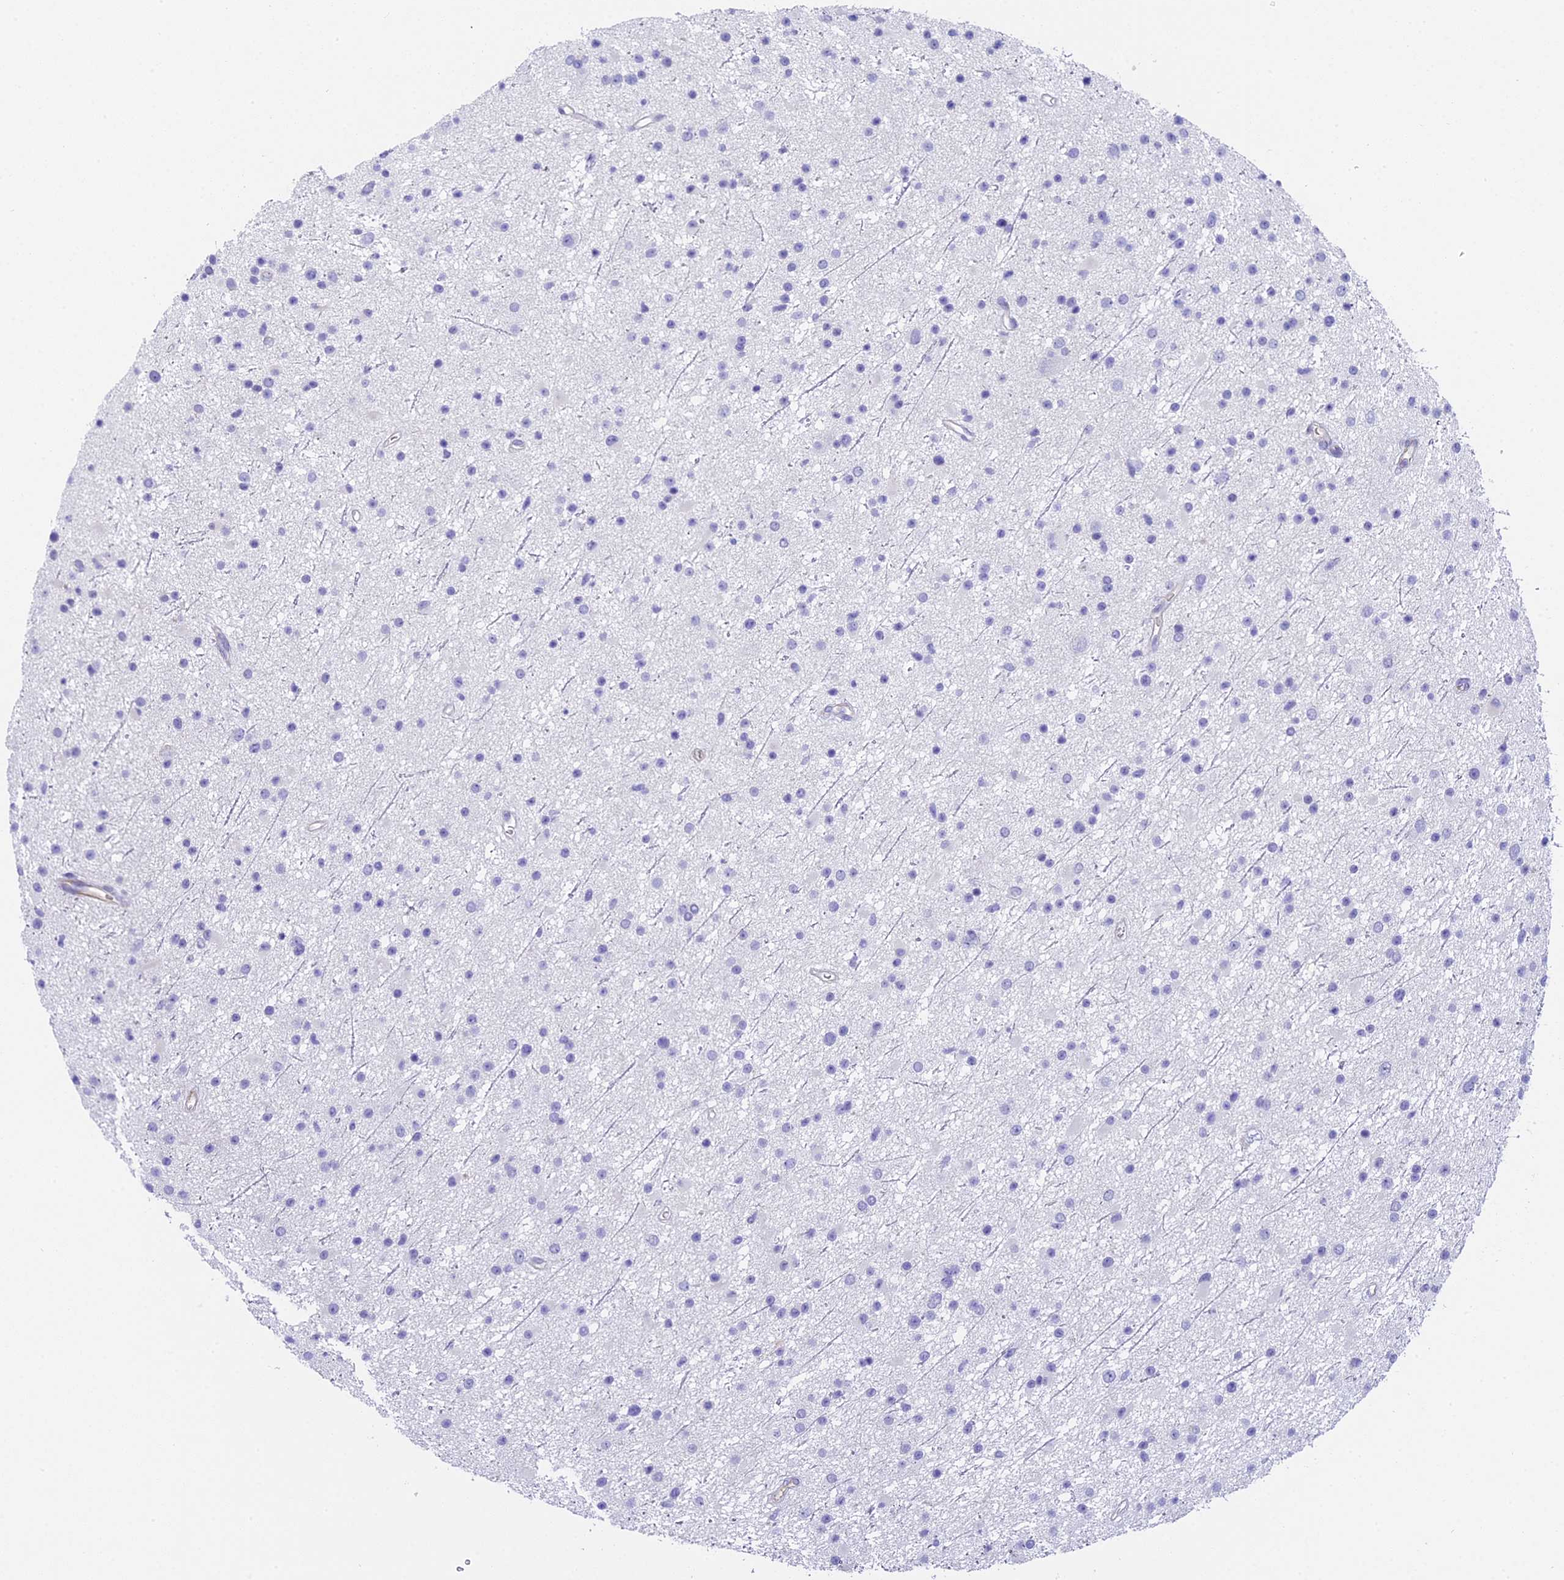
{"staining": {"intensity": "negative", "quantity": "none", "location": "none"}, "tissue": "glioma", "cell_type": "Tumor cells", "image_type": "cancer", "snomed": [{"axis": "morphology", "description": "Glioma, malignant, Low grade"}, {"axis": "topography", "description": "Cerebral cortex"}], "caption": "A high-resolution micrograph shows immunohistochemistry (IHC) staining of malignant glioma (low-grade), which shows no significant positivity in tumor cells.", "gene": "TACSTD2", "patient": {"sex": "female", "age": 39}}